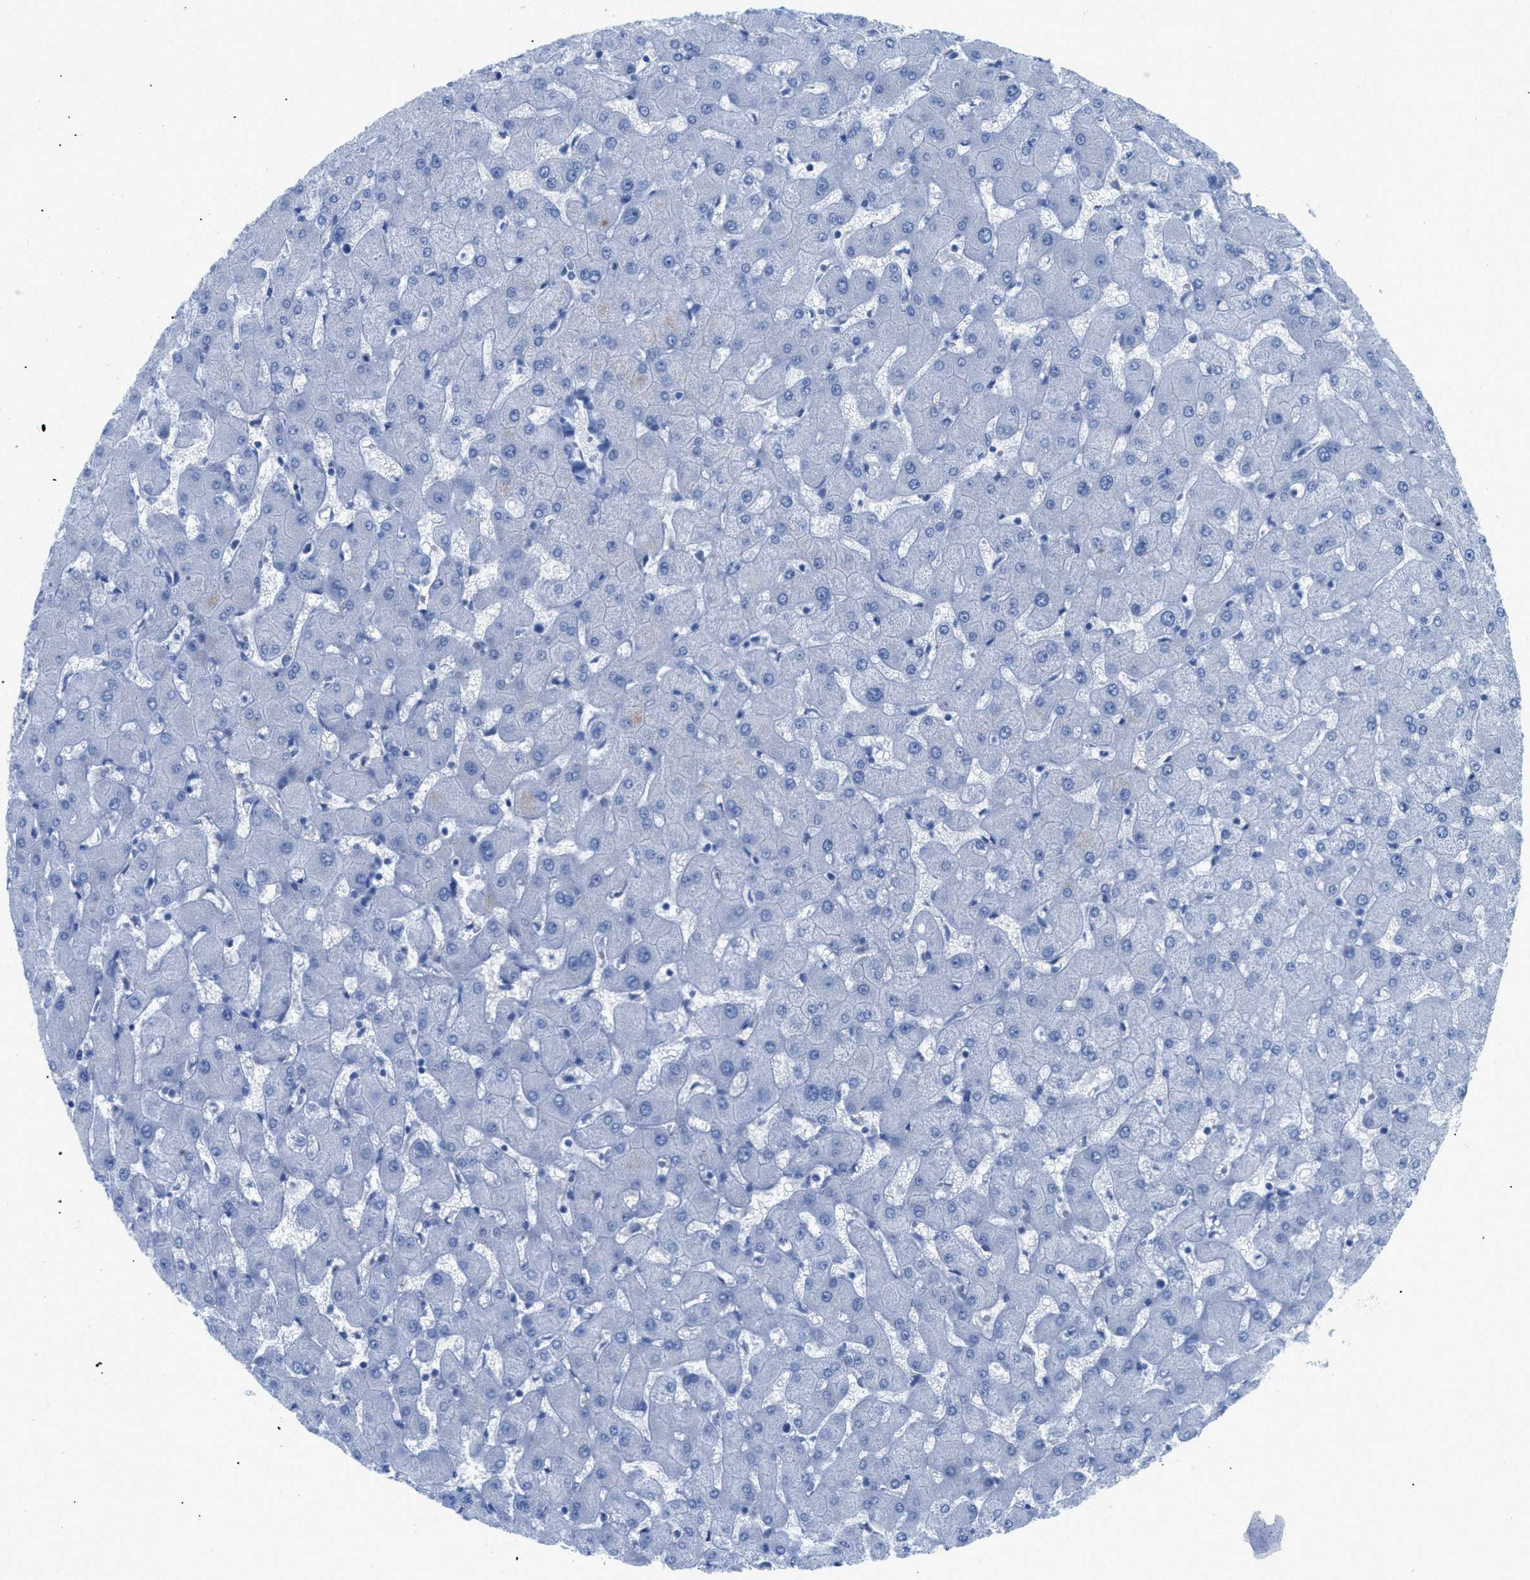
{"staining": {"intensity": "negative", "quantity": "none", "location": "none"}, "tissue": "liver", "cell_type": "Cholangiocytes", "image_type": "normal", "snomed": [{"axis": "morphology", "description": "Normal tissue, NOS"}, {"axis": "topography", "description": "Liver"}], "caption": "Histopathology image shows no protein expression in cholangiocytes of normal liver. (DAB (3,3'-diaminobenzidine) immunohistochemistry with hematoxylin counter stain).", "gene": "TCL1A", "patient": {"sex": "female", "age": 63}}